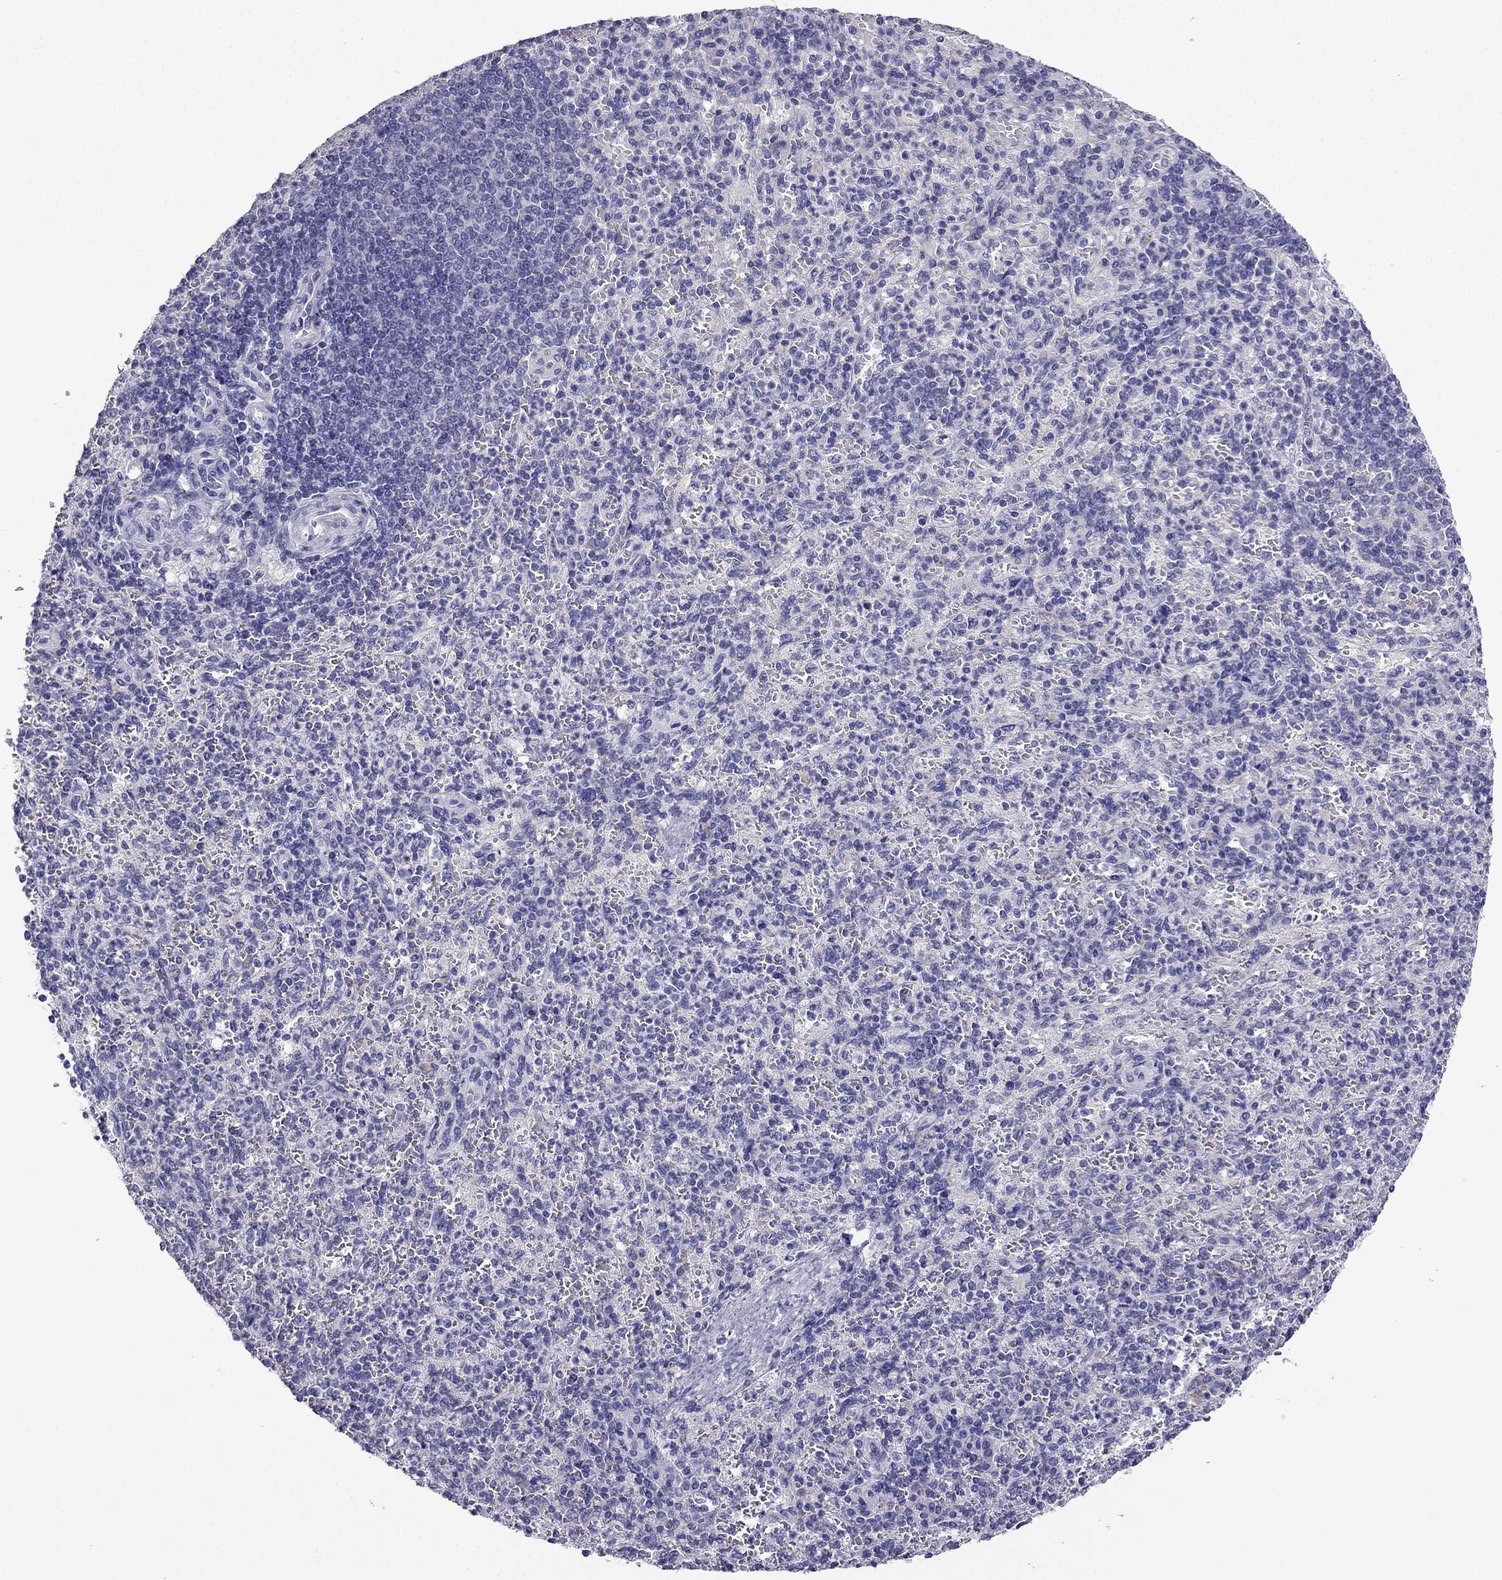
{"staining": {"intensity": "negative", "quantity": "none", "location": "none"}, "tissue": "spleen", "cell_type": "Cells in red pulp", "image_type": "normal", "snomed": [{"axis": "morphology", "description": "Normal tissue, NOS"}, {"axis": "topography", "description": "Spleen"}], "caption": "Immunohistochemistry (IHC) of normal human spleen shows no positivity in cells in red pulp. (Stains: DAB (3,3'-diaminobenzidine) IHC with hematoxylin counter stain, Microscopy: brightfield microscopy at high magnification).", "gene": "SCNN1D", "patient": {"sex": "female", "age": 74}}